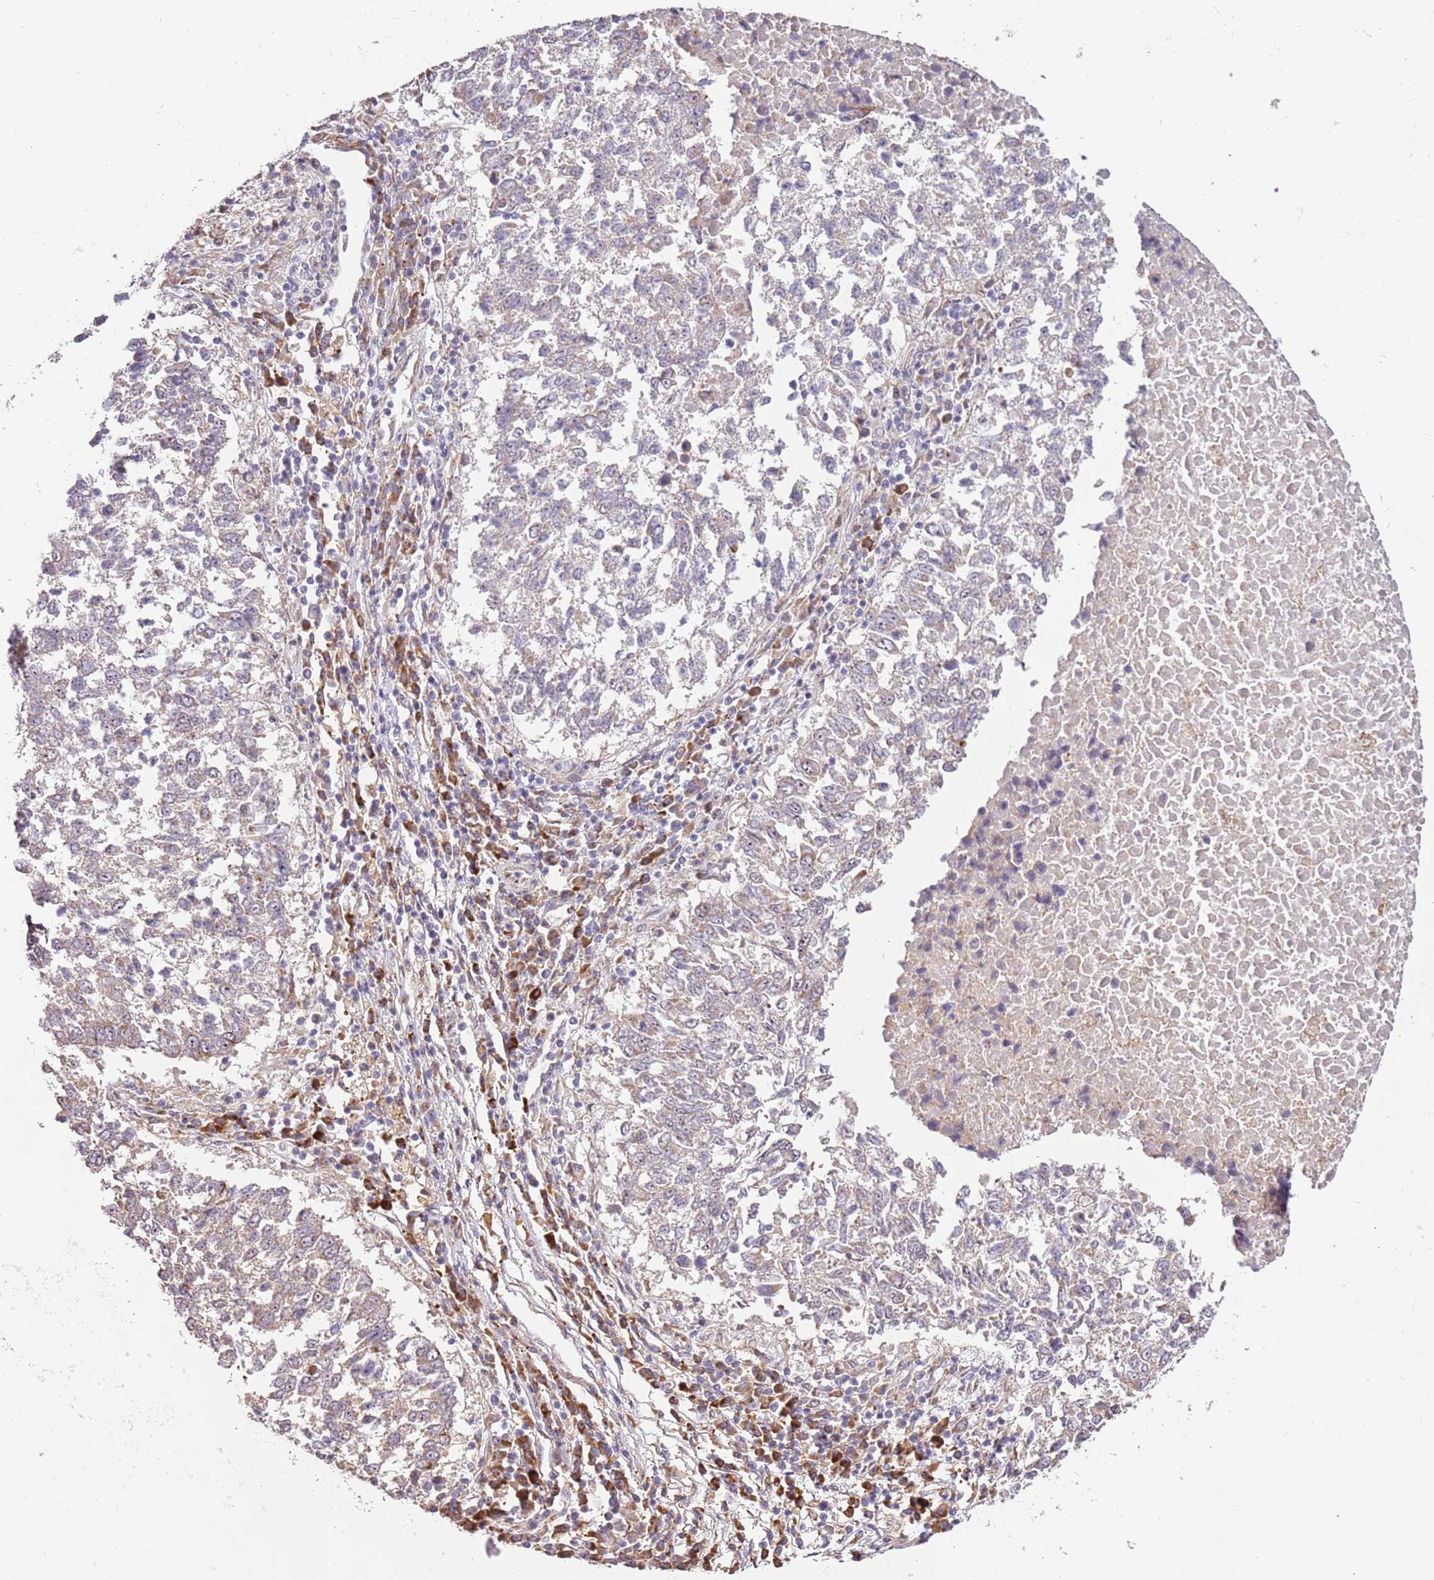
{"staining": {"intensity": "weak", "quantity": "<25%", "location": "nuclear"}, "tissue": "lung cancer", "cell_type": "Tumor cells", "image_type": "cancer", "snomed": [{"axis": "morphology", "description": "Squamous cell carcinoma, NOS"}, {"axis": "topography", "description": "Lung"}], "caption": "This micrograph is of lung cancer (squamous cell carcinoma) stained with immunohistochemistry (IHC) to label a protein in brown with the nuclei are counter-stained blue. There is no staining in tumor cells.", "gene": "UCMA", "patient": {"sex": "male", "age": 73}}